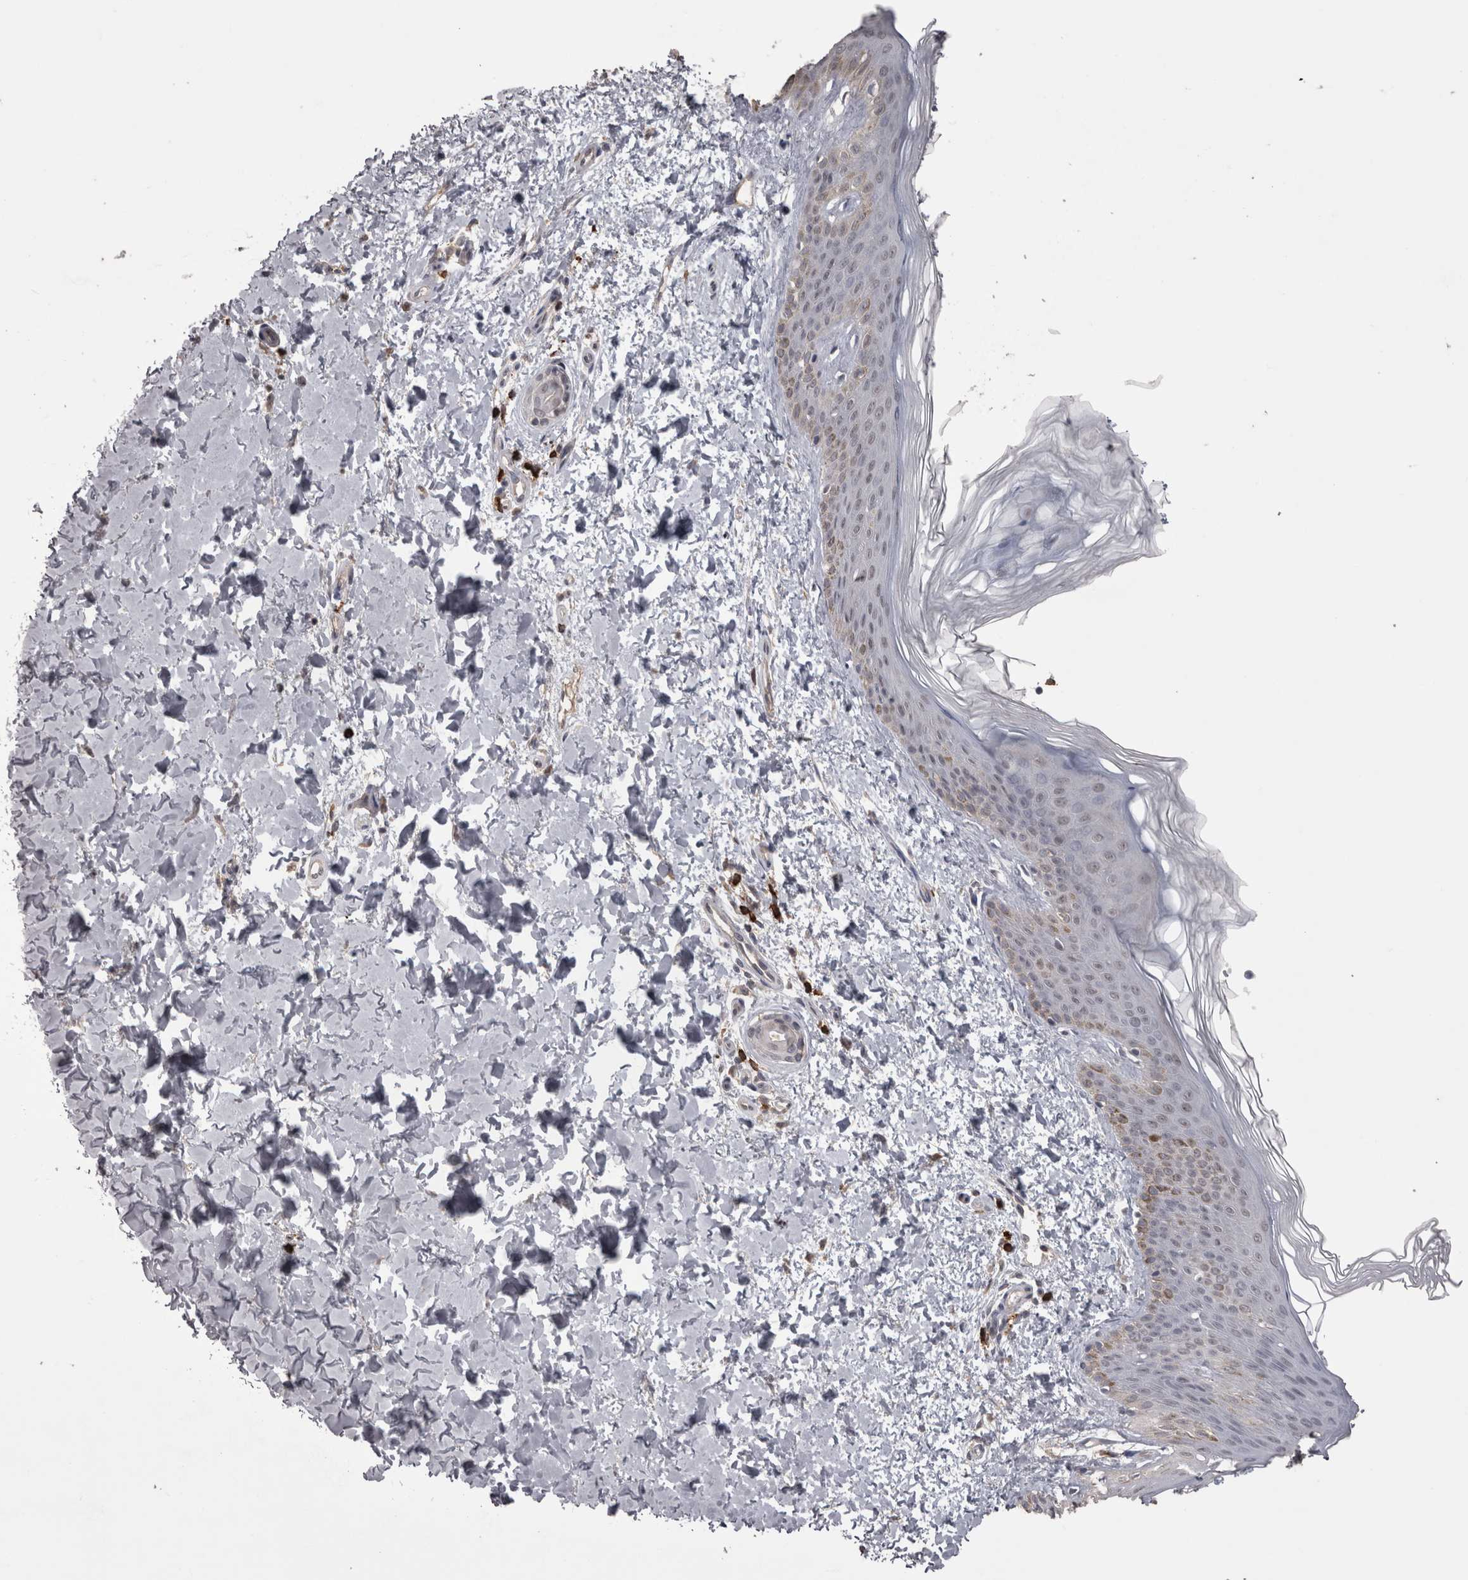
{"staining": {"intensity": "negative", "quantity": "none", "location": "none"}, "tissue": "skin", "cell_type": "Fibroblasts", "image_type": "normal", "snomed": [{"axis": "morphology", "description": "Normal tissue, NOS"}, {"axis": "morphology", "description": "Neoplasm, benign, NOS"}, {"axis": "topography", "description": "Skin"}, {"axis": "topography", "description": "Soft tissue"}], "caption": "A high-resolution histopathology image shows immunohistochemistry staining of normal skin, which exhibits no significant expression in fibroblasts. The staining is performed using DAB brown chromogen with nuclei counter-stained in using hematoxylin.", "gene": "SKAP1", "patient": {"sex": "male", "age": 26}}